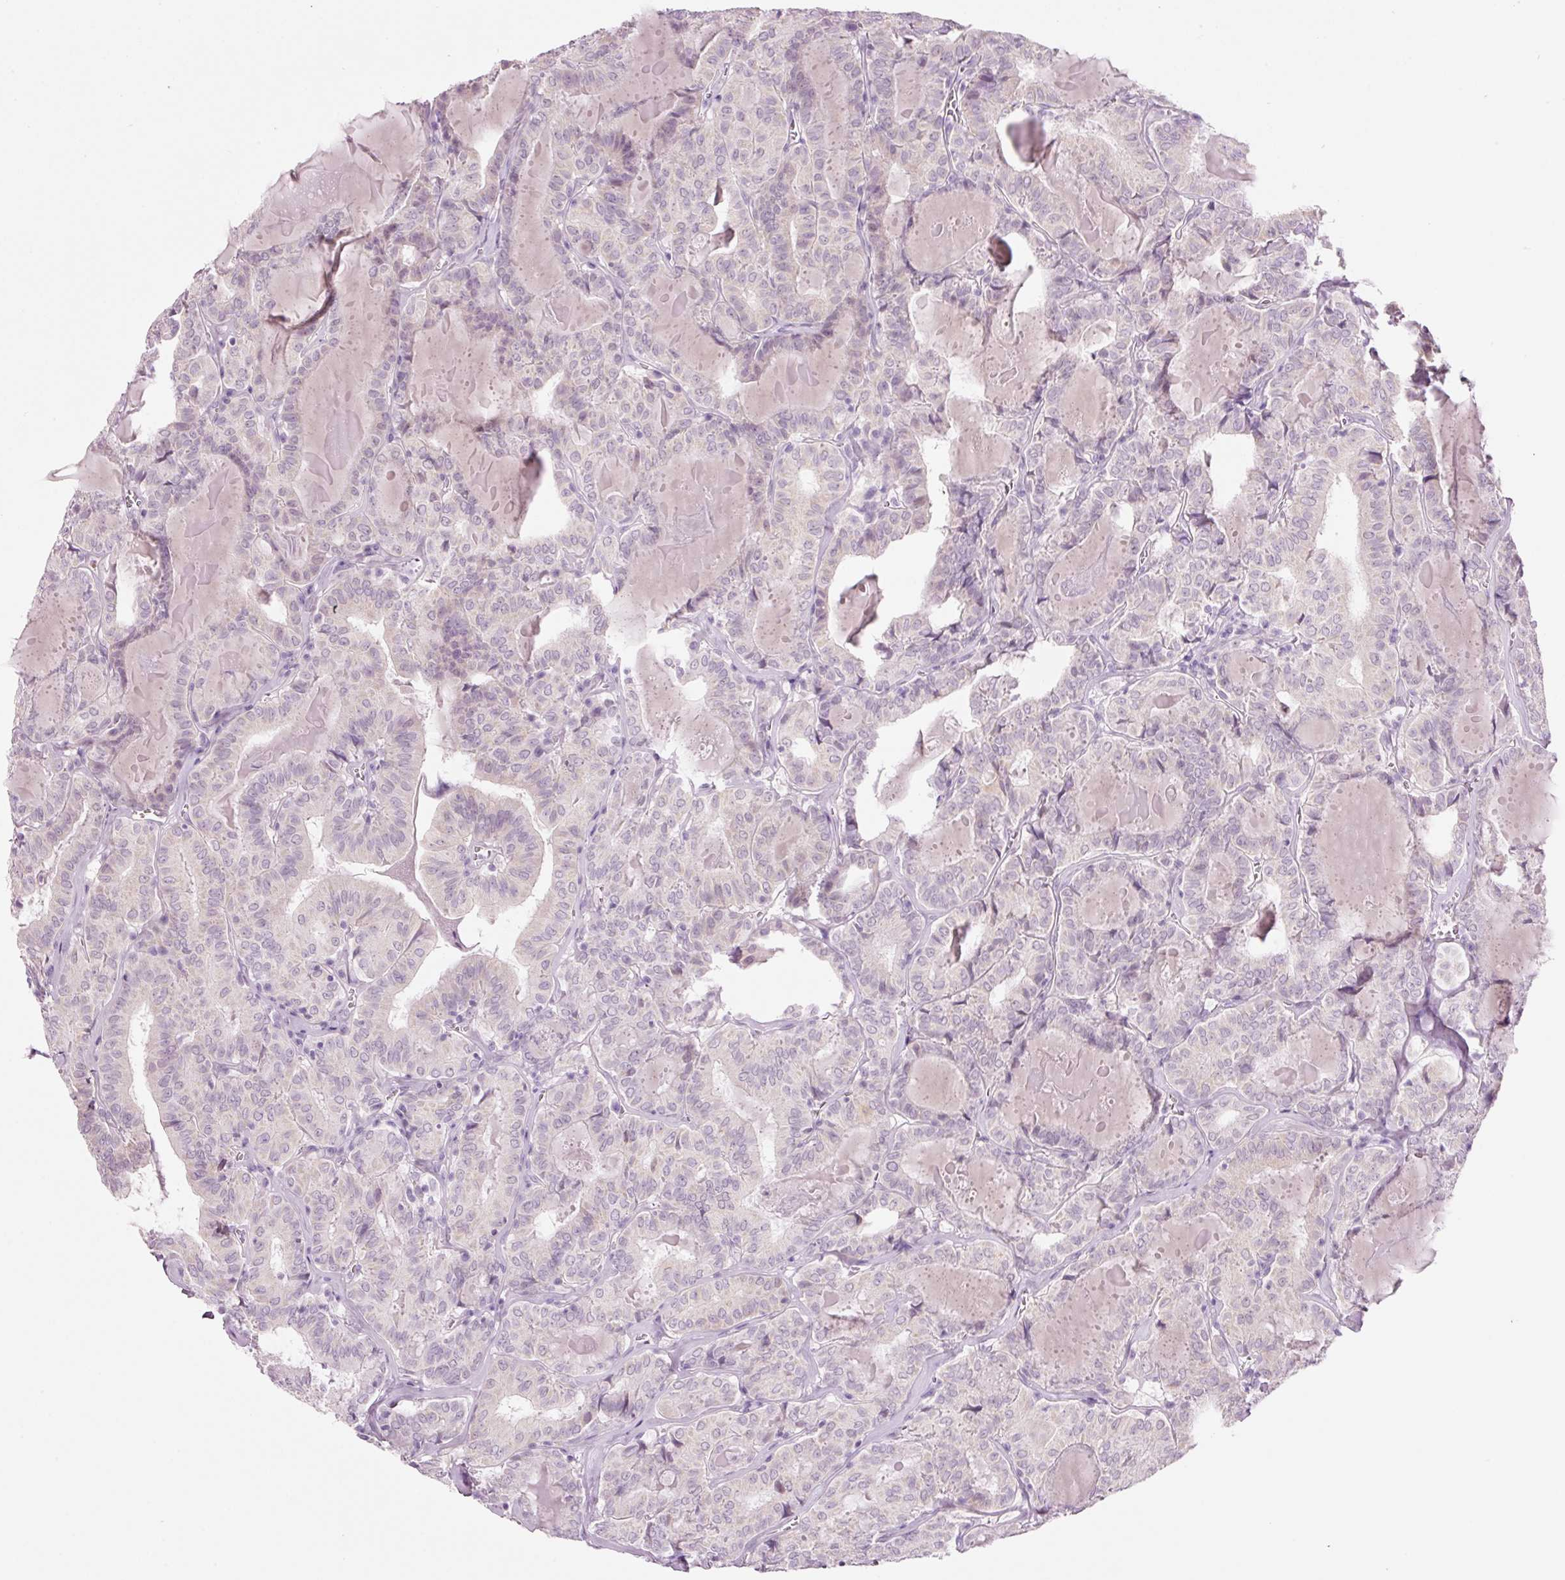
{"staining": {"intensity": "weak", "quantity": "<25%", "location": "nuclear"}, "tissue": "thyroid cancer", "cell_type": "Tumor cells", "image_type": "cancer", "snomed": [{"axis": "morphology", "description": "Papillary adenocarcinoma, NOS"}, {"axis": "topography", "description": "Thyroid gland"}], "caption": "There is no significant expression in tumor cells of thyroid papillary adenocarcinoma.", "gene": "GCG", "patient": {"sex": "female", "age": 72}}